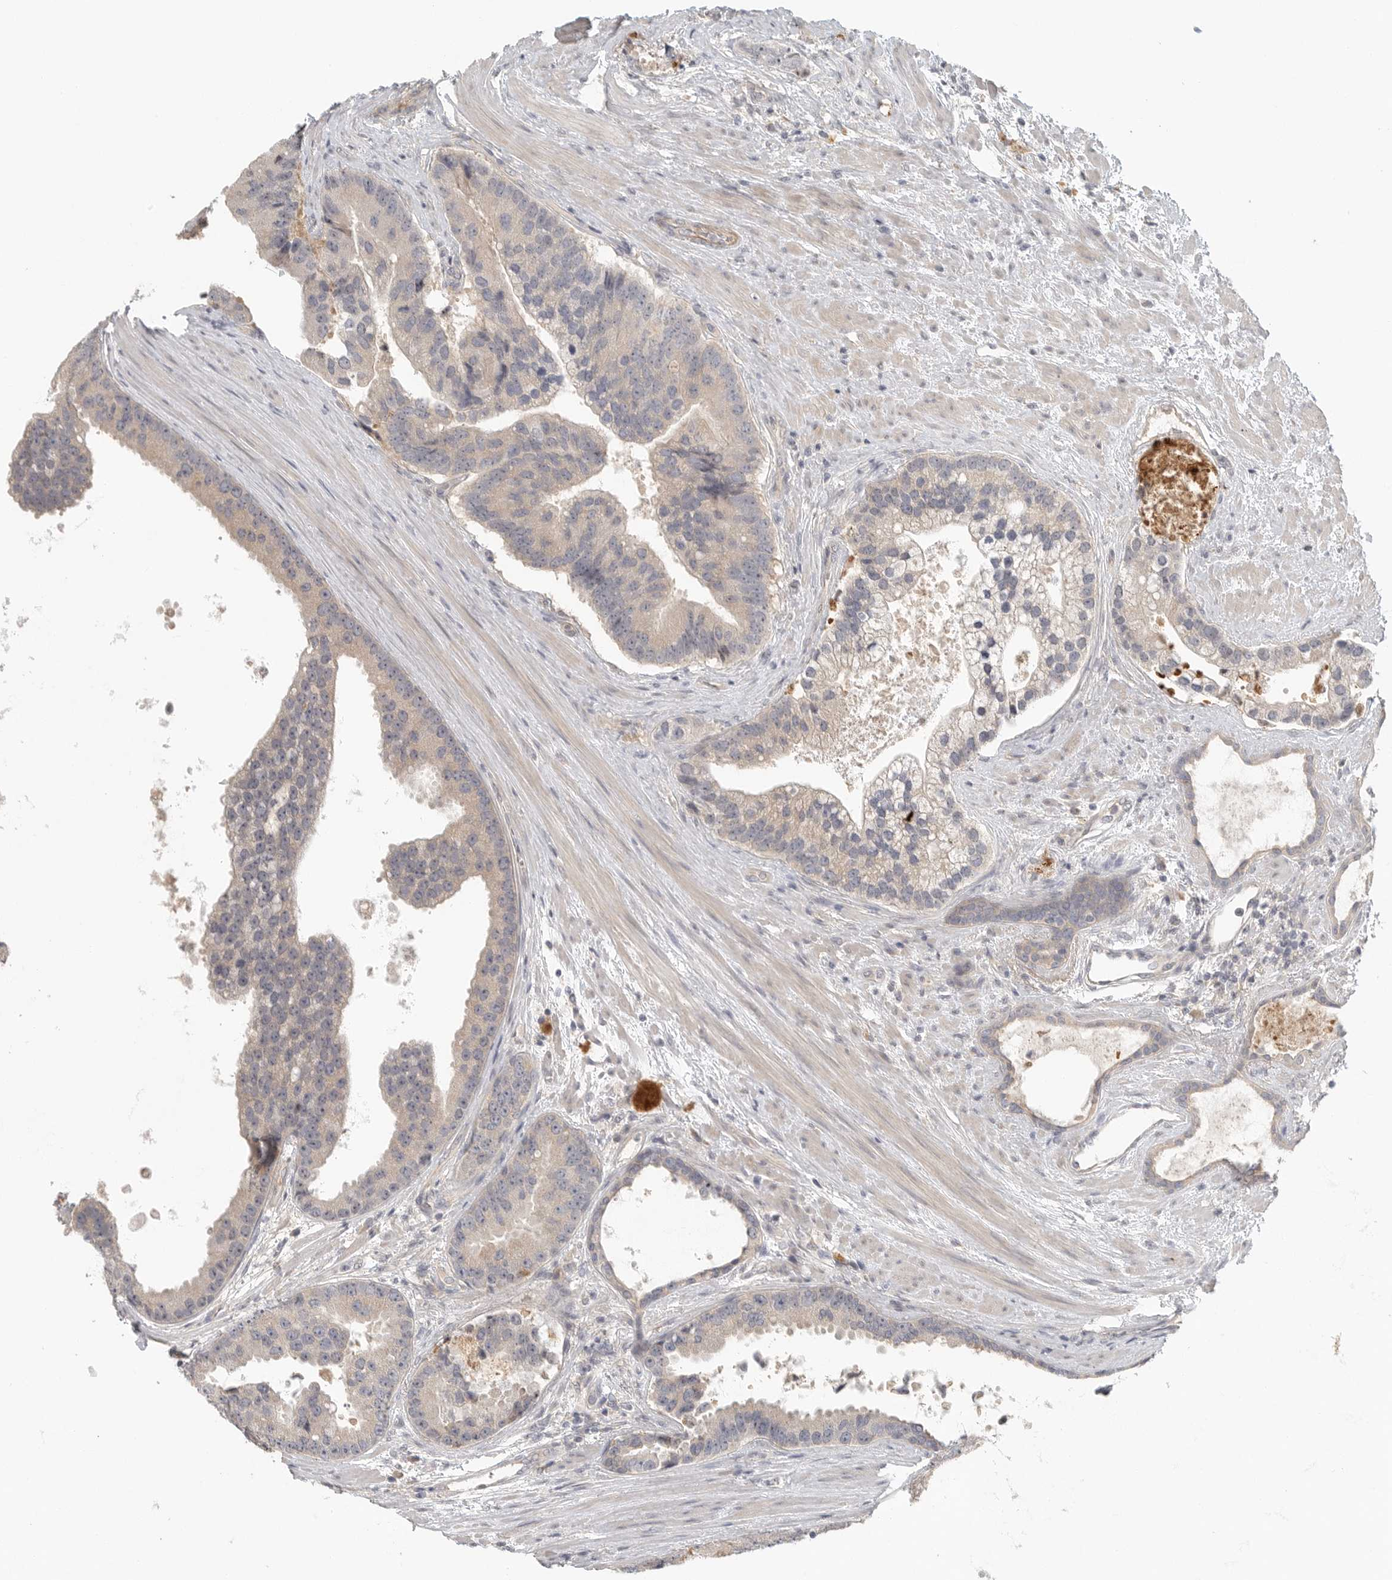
{"staining": {"intensity": "weak", "quantity": "25%-75%", "location": "cytoplasmic/membranous"}, "tissue": "prostate cancer", "cell_type": "Tumor cells", "image_type": "cancer", "snomed": [{"axis": "morphology", "description": "Adenocarcinoma, High grade"}, {"axis": "topography", "description": "Prostate"}], "caption": "Tumor cells exhibit low levels of weak cytoplasmic/membranous staining in approximately 25%-75% of cells in prostate cancer.", "gene": "HDAC6", "patient": {"sex": "male", "age": 70}}